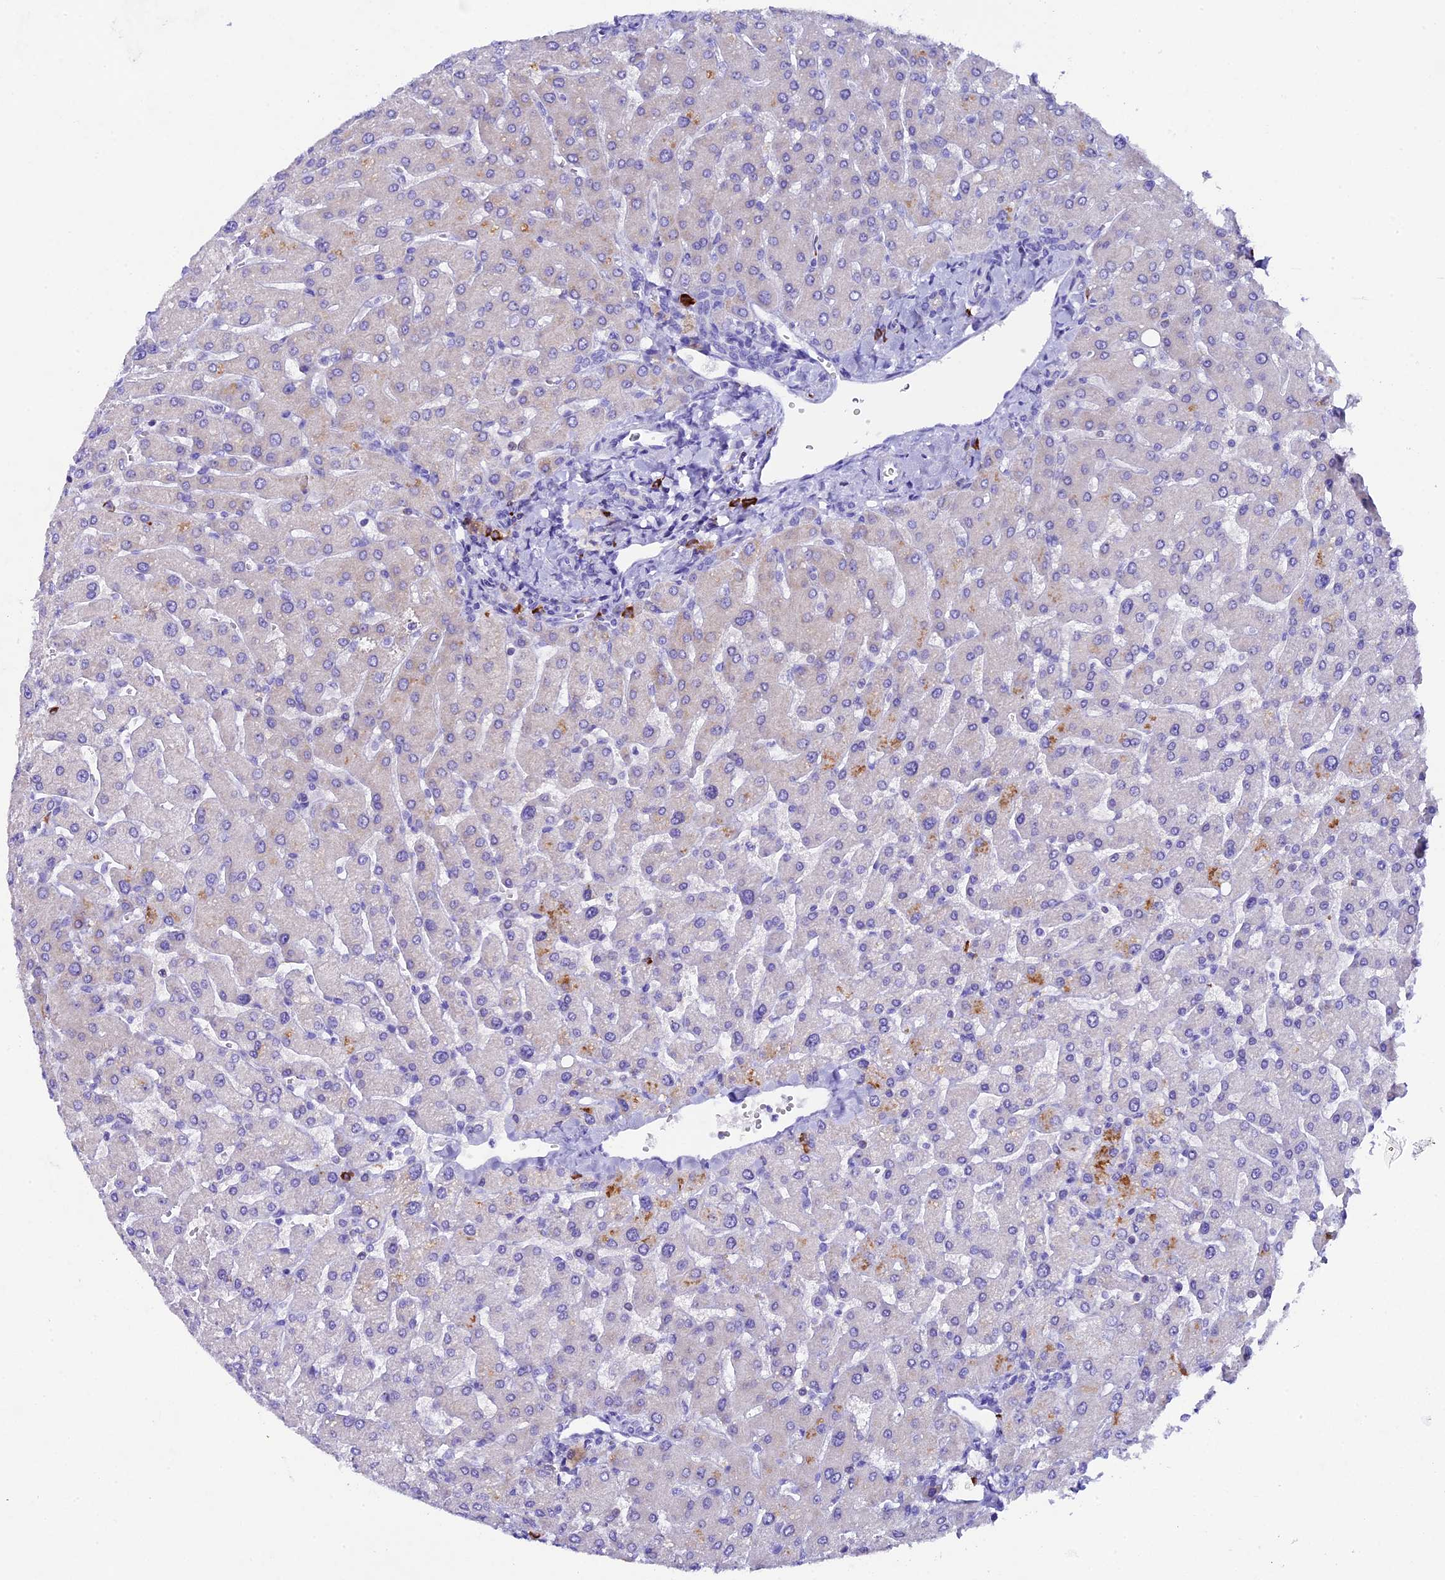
{"staining": {"intensity": "negative", "quantity": "none", "location": "none"}, "tissue": "liver", "cell_type": "Cholangiocytes", "image_type": "normal", "snomed": [{"axis": "morphology", "description": "Normal tissue, NOS"}, {"axis": "topography", "description": "Liver"}], "caption": "High power microscopy image of an IHC histopathology image of normal liver, revealing no significant staining in cholangiocytes.", "gene": "FKBP11", "patient": {"sex": "male", "age": 55}}